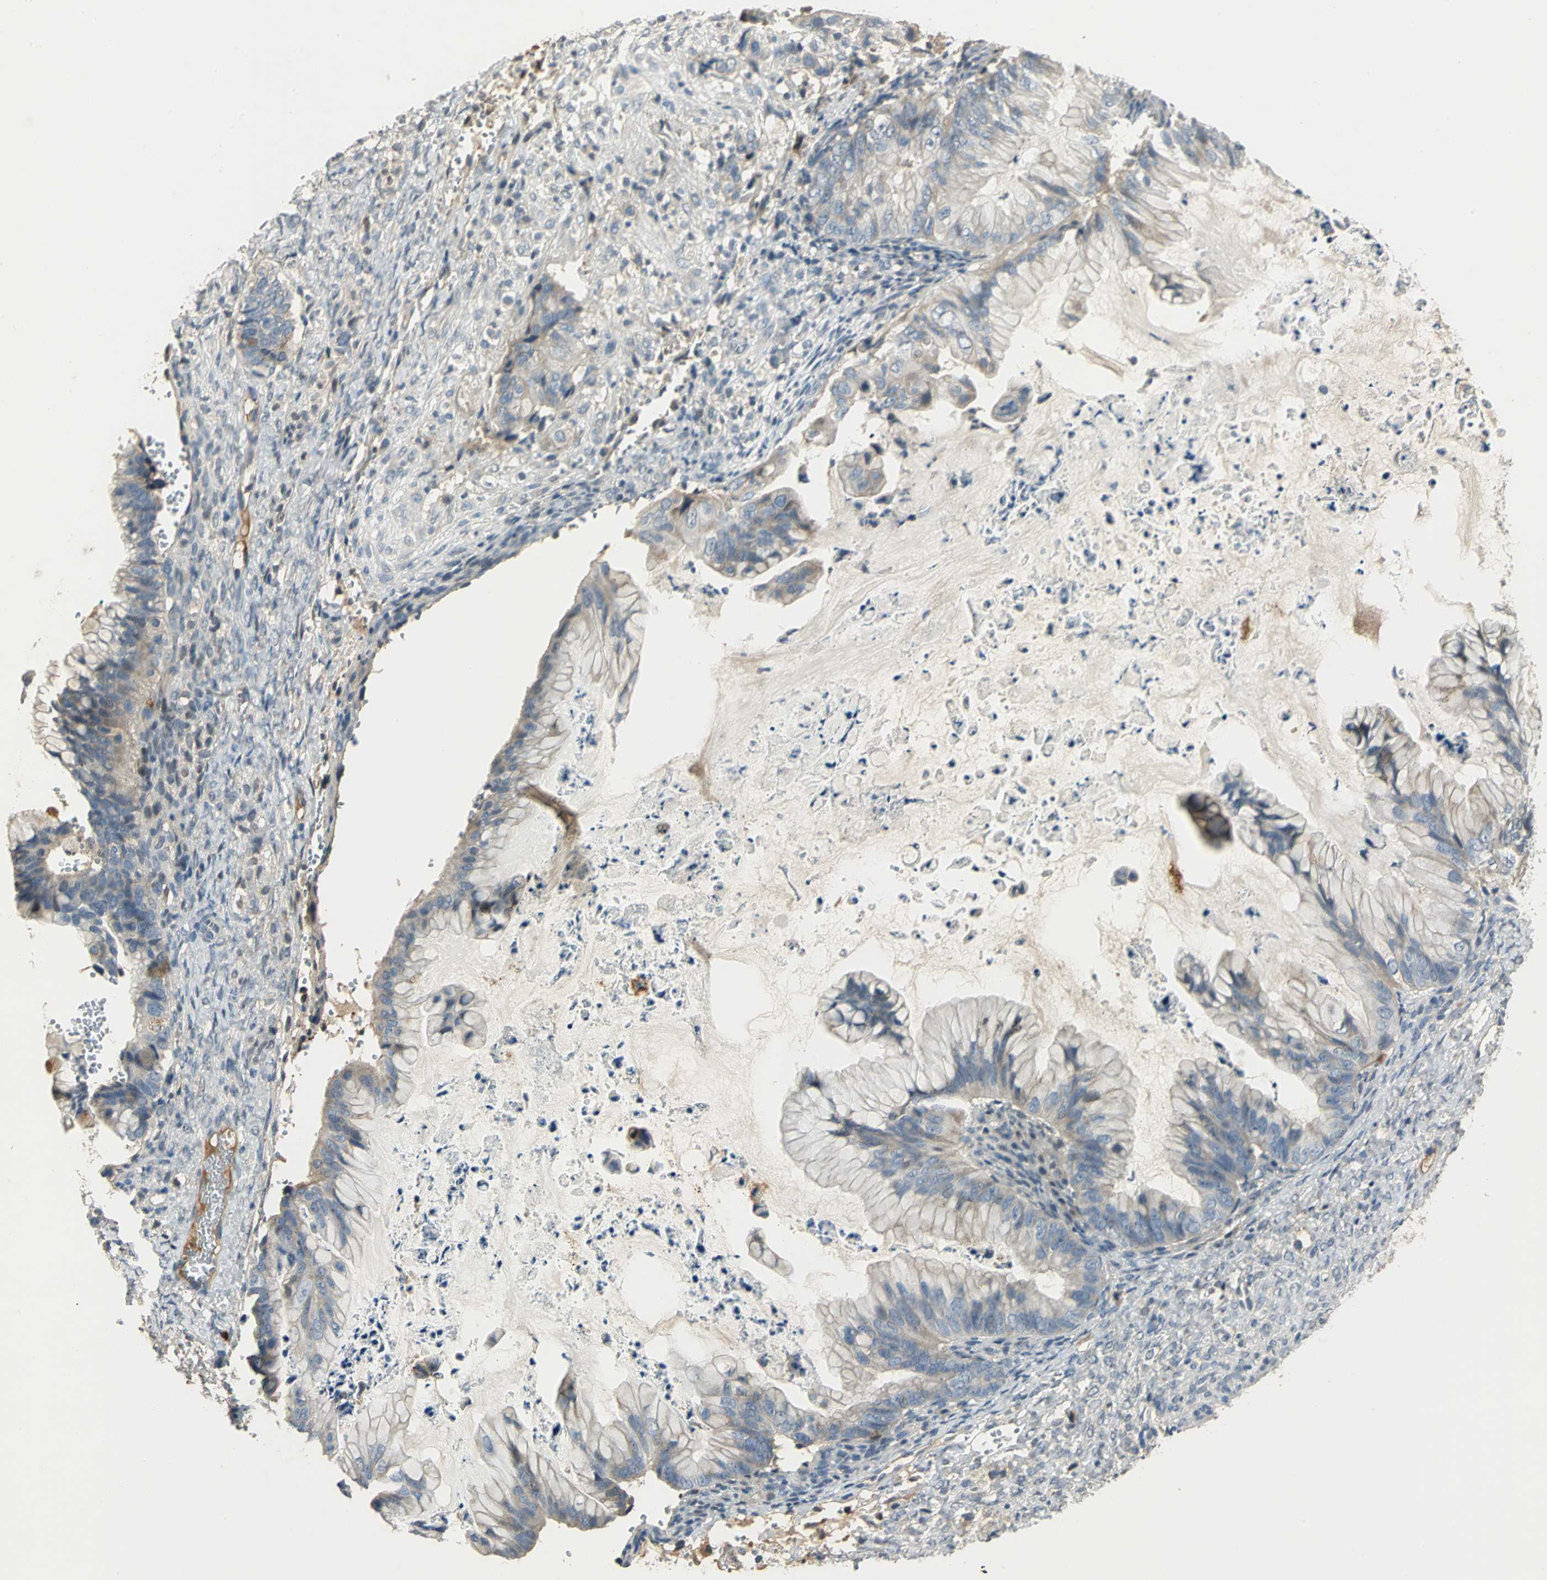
{"staining": {"intensity": "negative", "quantity": "none", "location": "none"}, "tissue": "ovarian cancer", "cell_type": "Tumor cells", "image_type": "cancer", "snomed": [{"axis": "morphology", "description": "Cystadenocarcinoma, mucinous, NOS"}, {"axis": "topography", "description": "Ovary"}], "caption": "IHC image of ovarian mucinous cystadenocarcinoma stained for a protein (brown), which displays no expression in tumor cells.", "gene": "PROC", "patient": {"sex": "female", "age": 36}}